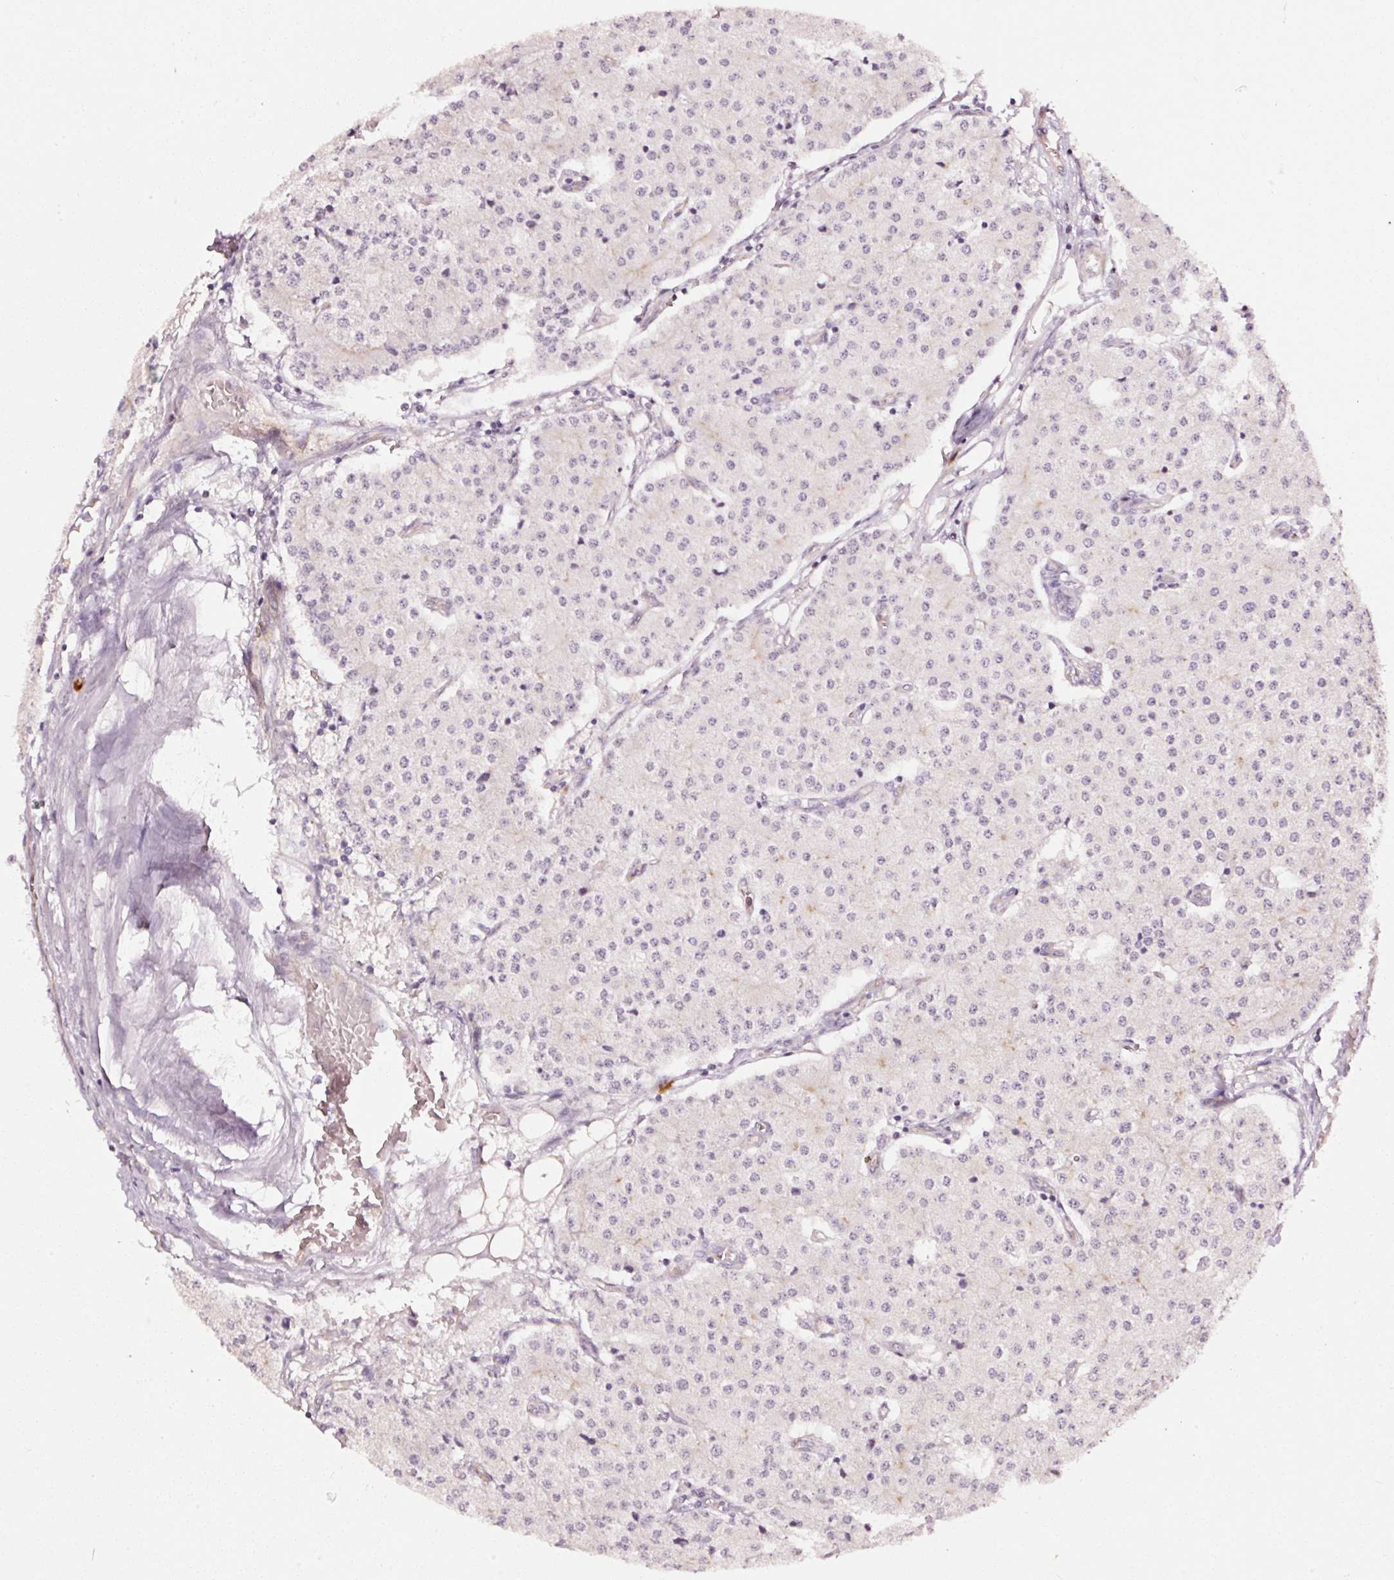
{"staining": {"intensity": "negative", "quantity": "none", "location": "none"}, "tissue": "carcinoid", "cell_type": "Tumor cells", "image_type": "cancer", "snomed": [{"axis": "morphology", "description": "Carcinoid, malignant, NOS"}, {"axis": "topography", "description": "Colon"}], "caption": "Immunohistochemistry image of neoplastic tissue: carcinoid stained with DAB exhibits no significant protein staining in tumor cells. (Immunohistochemistry, brightfield microscopy, high magnification).", "gene": "ABCB4", "patient": {"sex": "female", "age": 52}}